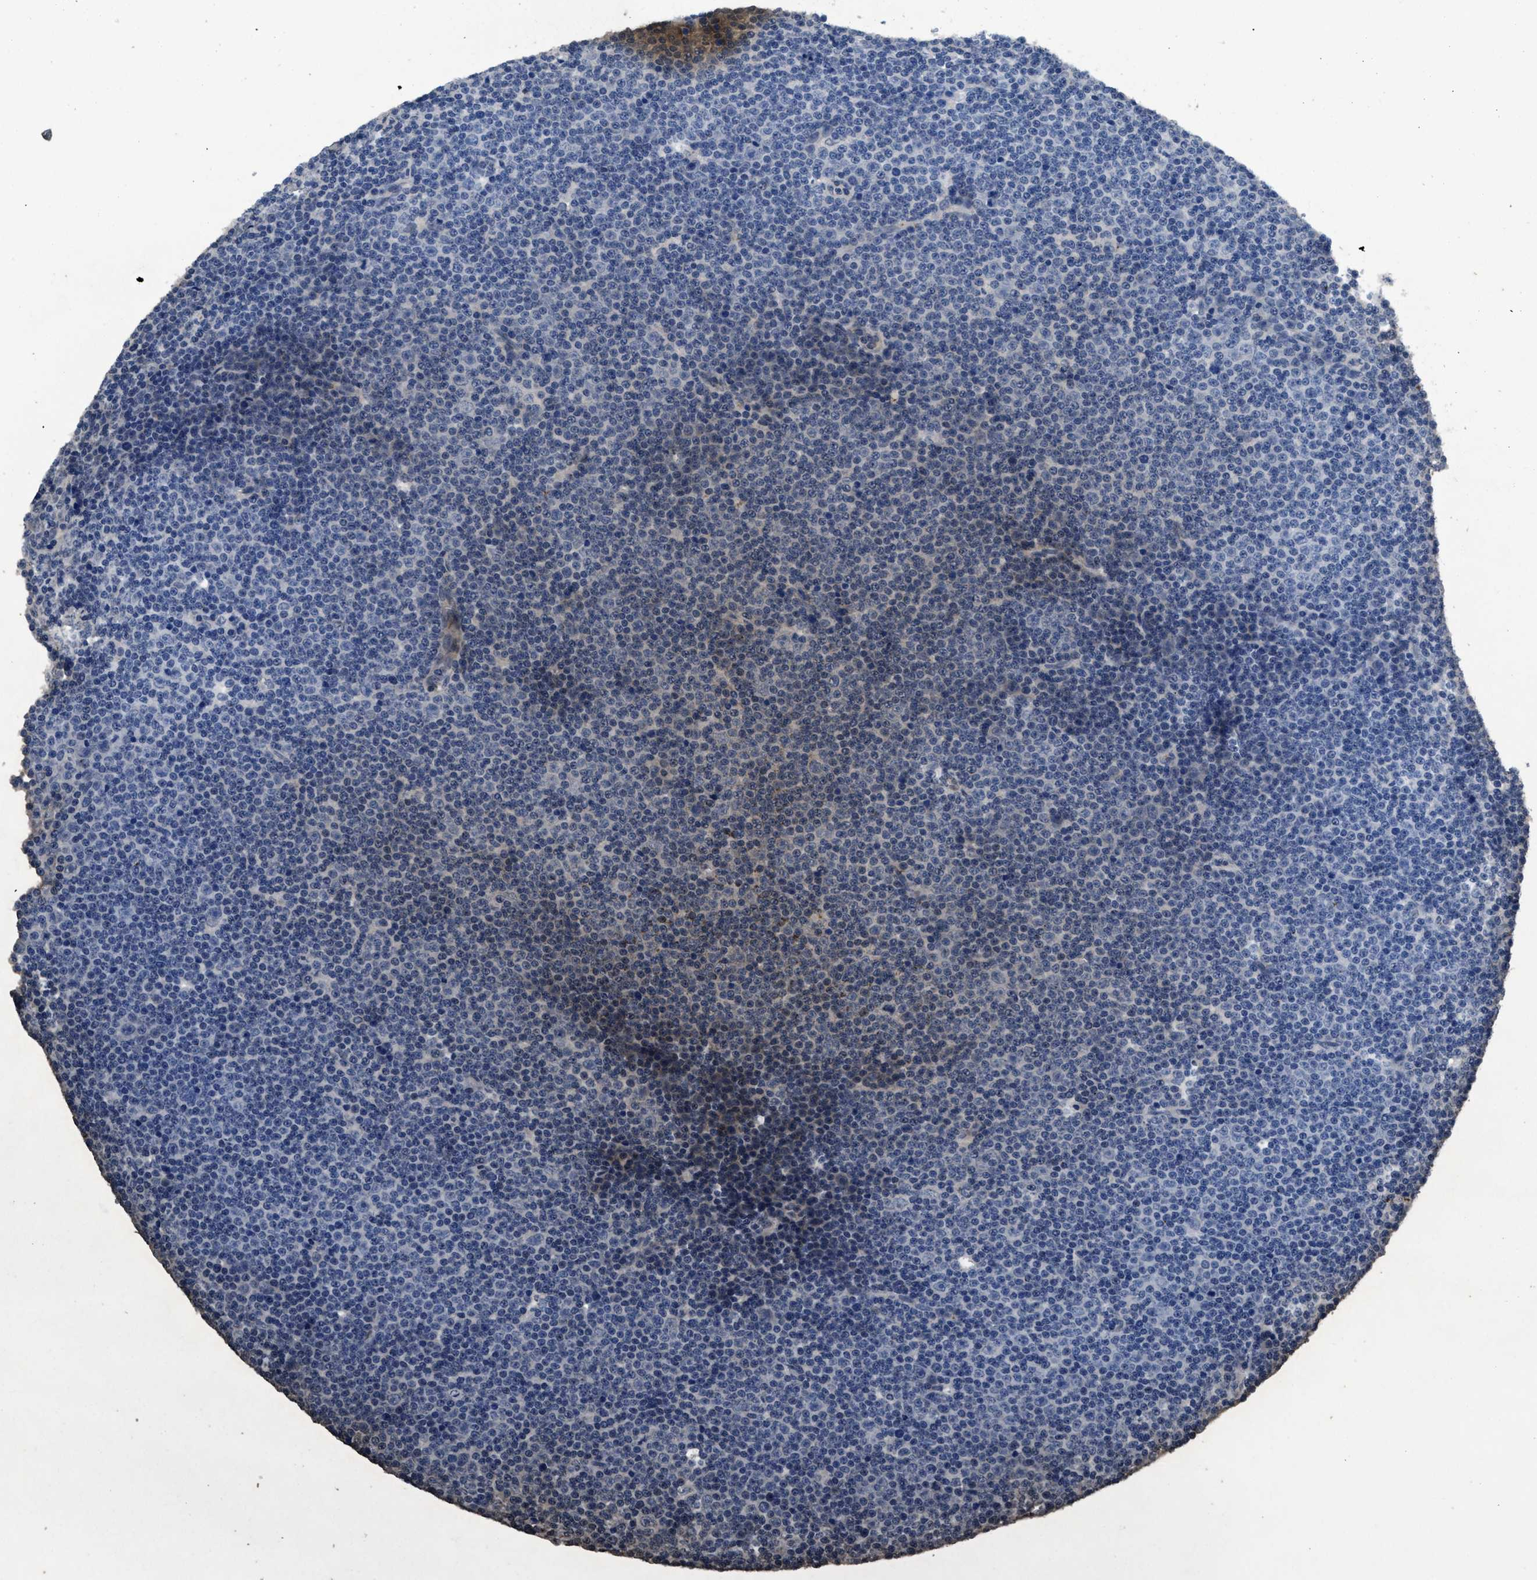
{"staining": {"intensity": "negative", "quantity": "none", "location": "none"}, "tissue": "lymphoma", "cell_type": "Tumor cells", "image_type": "cancer", "snomed": [{"axis": "morphology", "description": "Malignant lymphoma, non-Hodgkin's type, Low grade"}, {"axis": "topography", "description": "Lymph node"}], "caption": "This micrograph is of lymphoma stained with IHC to label a protein in brown with the nuclei are counter-stained blue. There is no positivity in tumor cells.", "gene": "ITGA2B", "patient": {"sex": "female", "age": 67}}